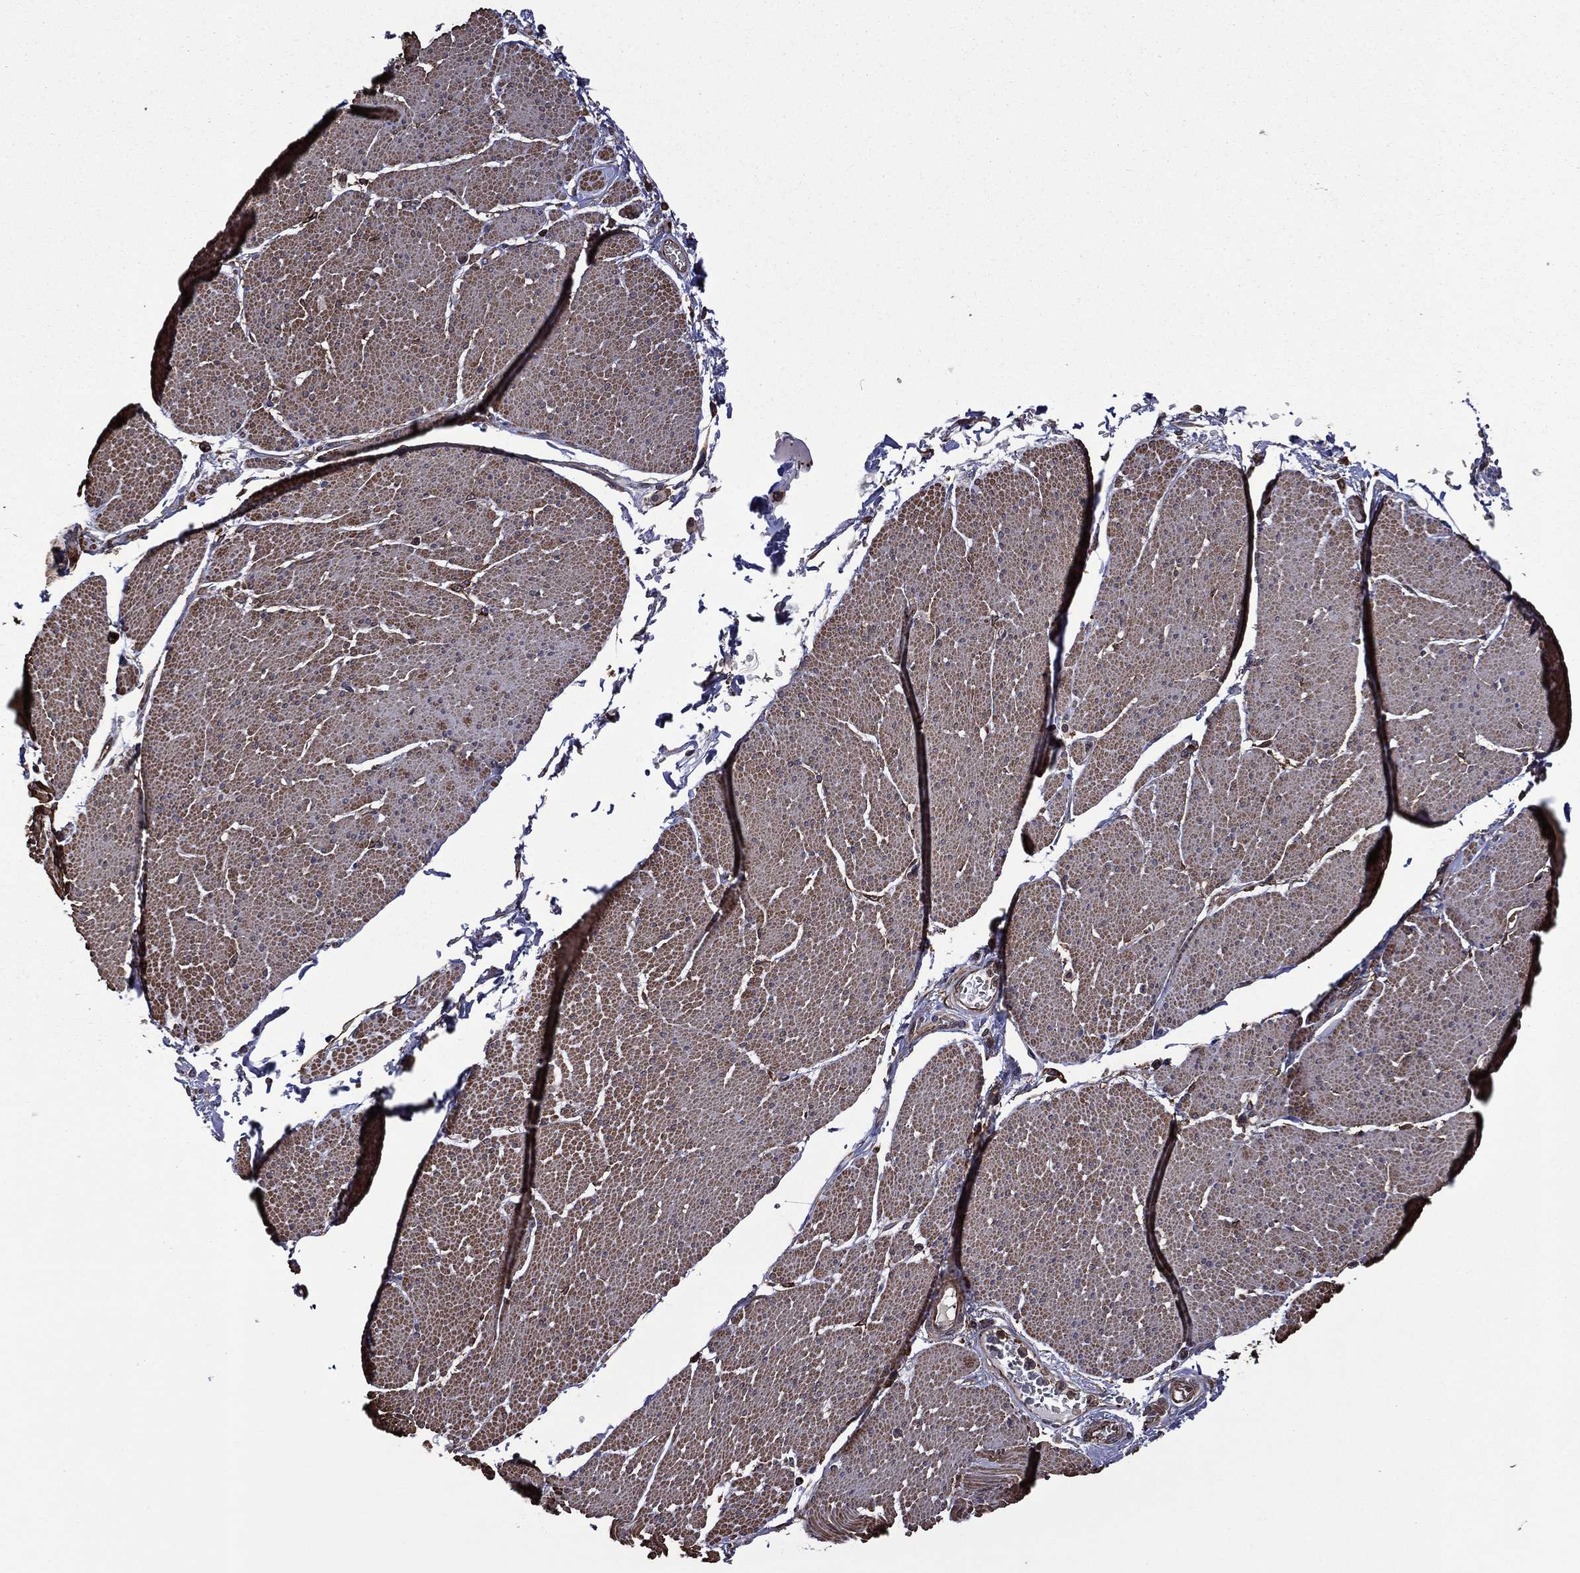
{"staining": {"intensity": "moderate", "quantity": ">75%", "location": "cytoplasmic/membranous"}, "tissue": "smooth muscle", "cell_type": "Smooth muscle cells", "image_type": "normal", "snomed": [{"axis": "morphology", "description": "Normal tissue, NOS"}, {"axis": "topography", "description": "Smooth muscle"}, {"axis": "topography", "description": "Anal"}], "caption": "A high-resolution photomicrograph shows IHC staining of normal smooth muscle, which shows moderate cytoplasmic/membranous expression in approximately >75% of smooth muscle cells.", "gene": "PLPP3", "patient": {"sex": "male", "age": 83}}